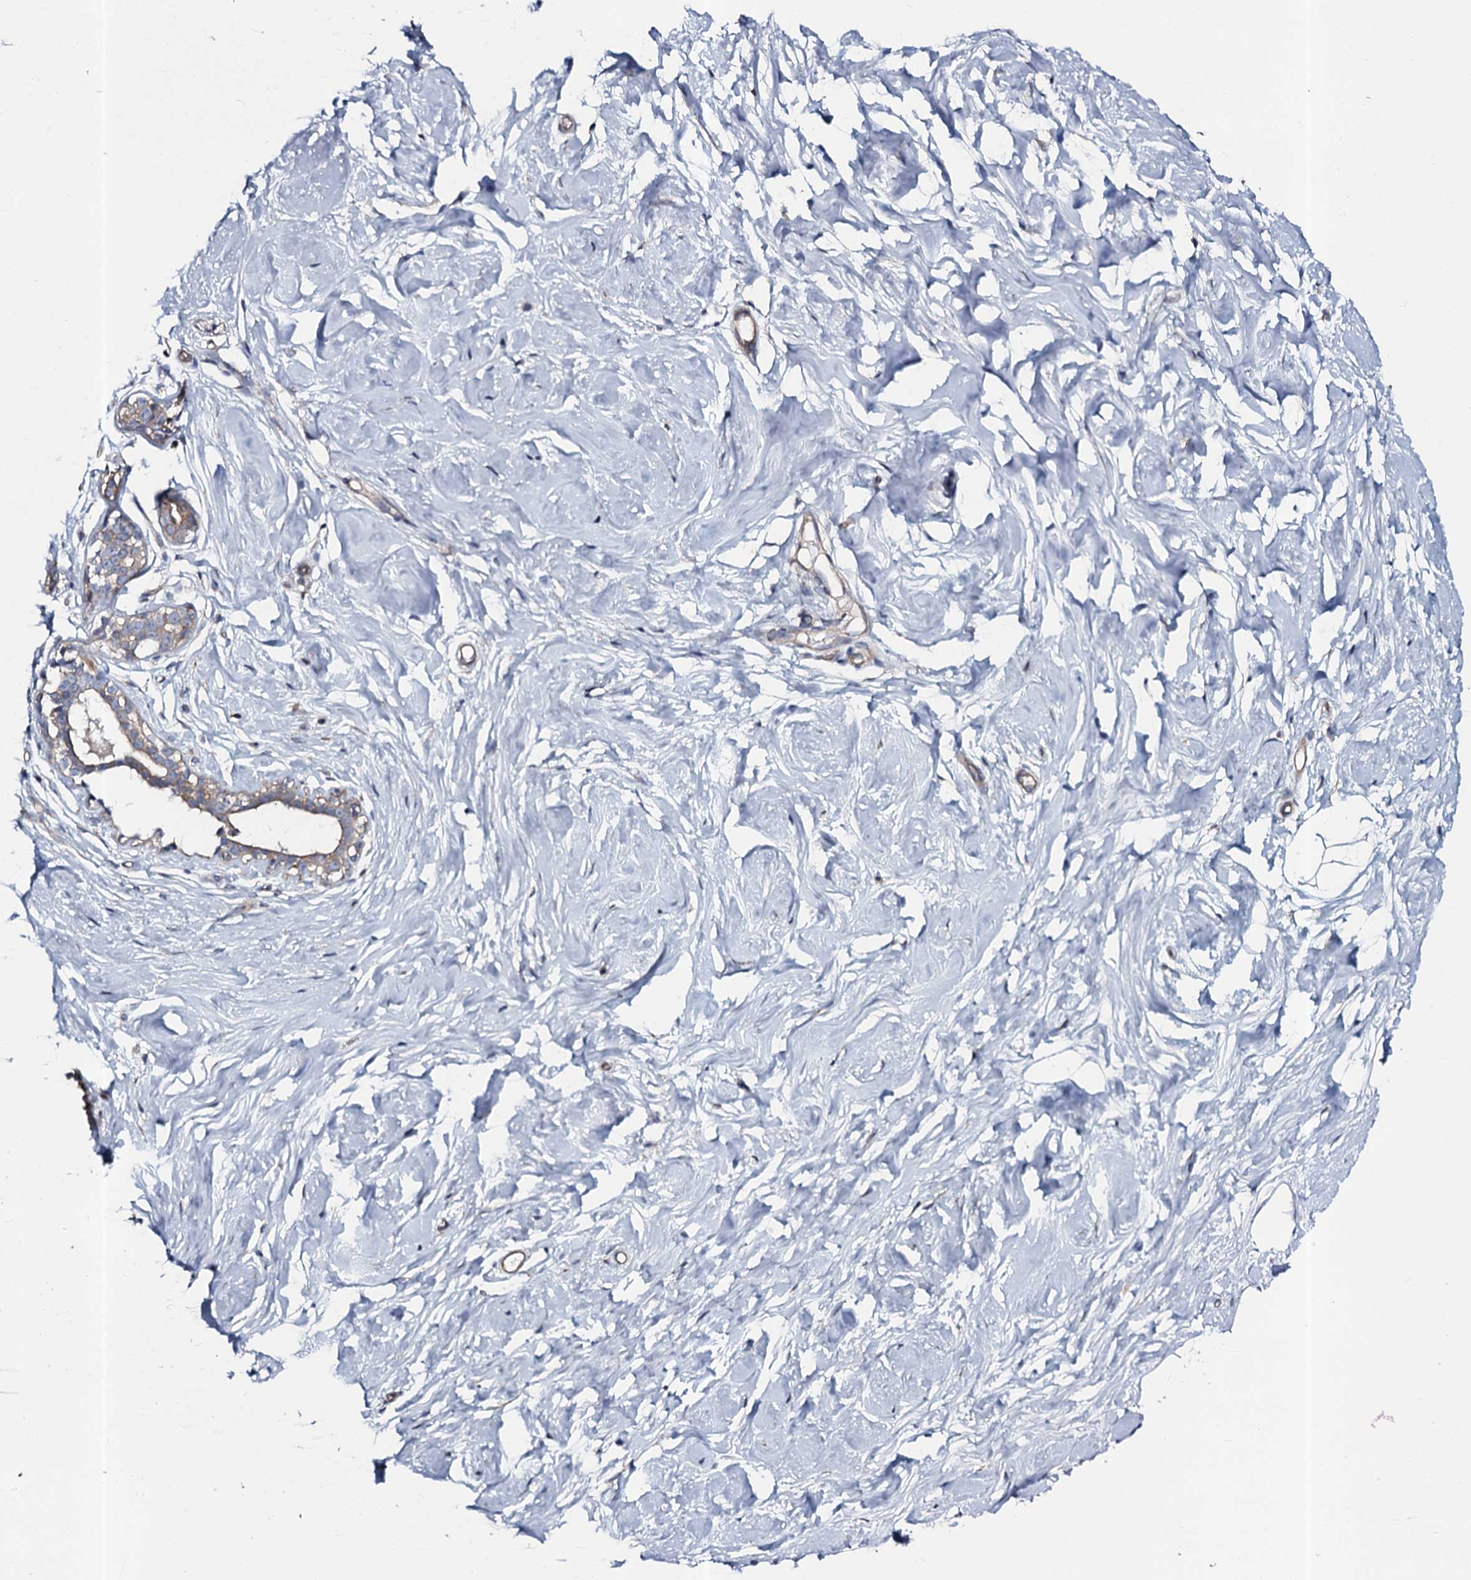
{"staining": {"intensity": "negative", "quantity": "none", "location": "none"}, "tissue": "breast", "cell_type": "Adipocytes", "image_type": "normal", "snomed": [{"axis": "morphology", "description": "Normal tissue, NOS"}, {"axis": "morphology", "description": "Adenoma, NOS"}, {"axis": "topography", "description": "Breast"}], "caption": "Adipocytes show no significant protein staining in benign breast.", "gene": "TMEM151A", "patient": {"sex": "female", "age": 23}}